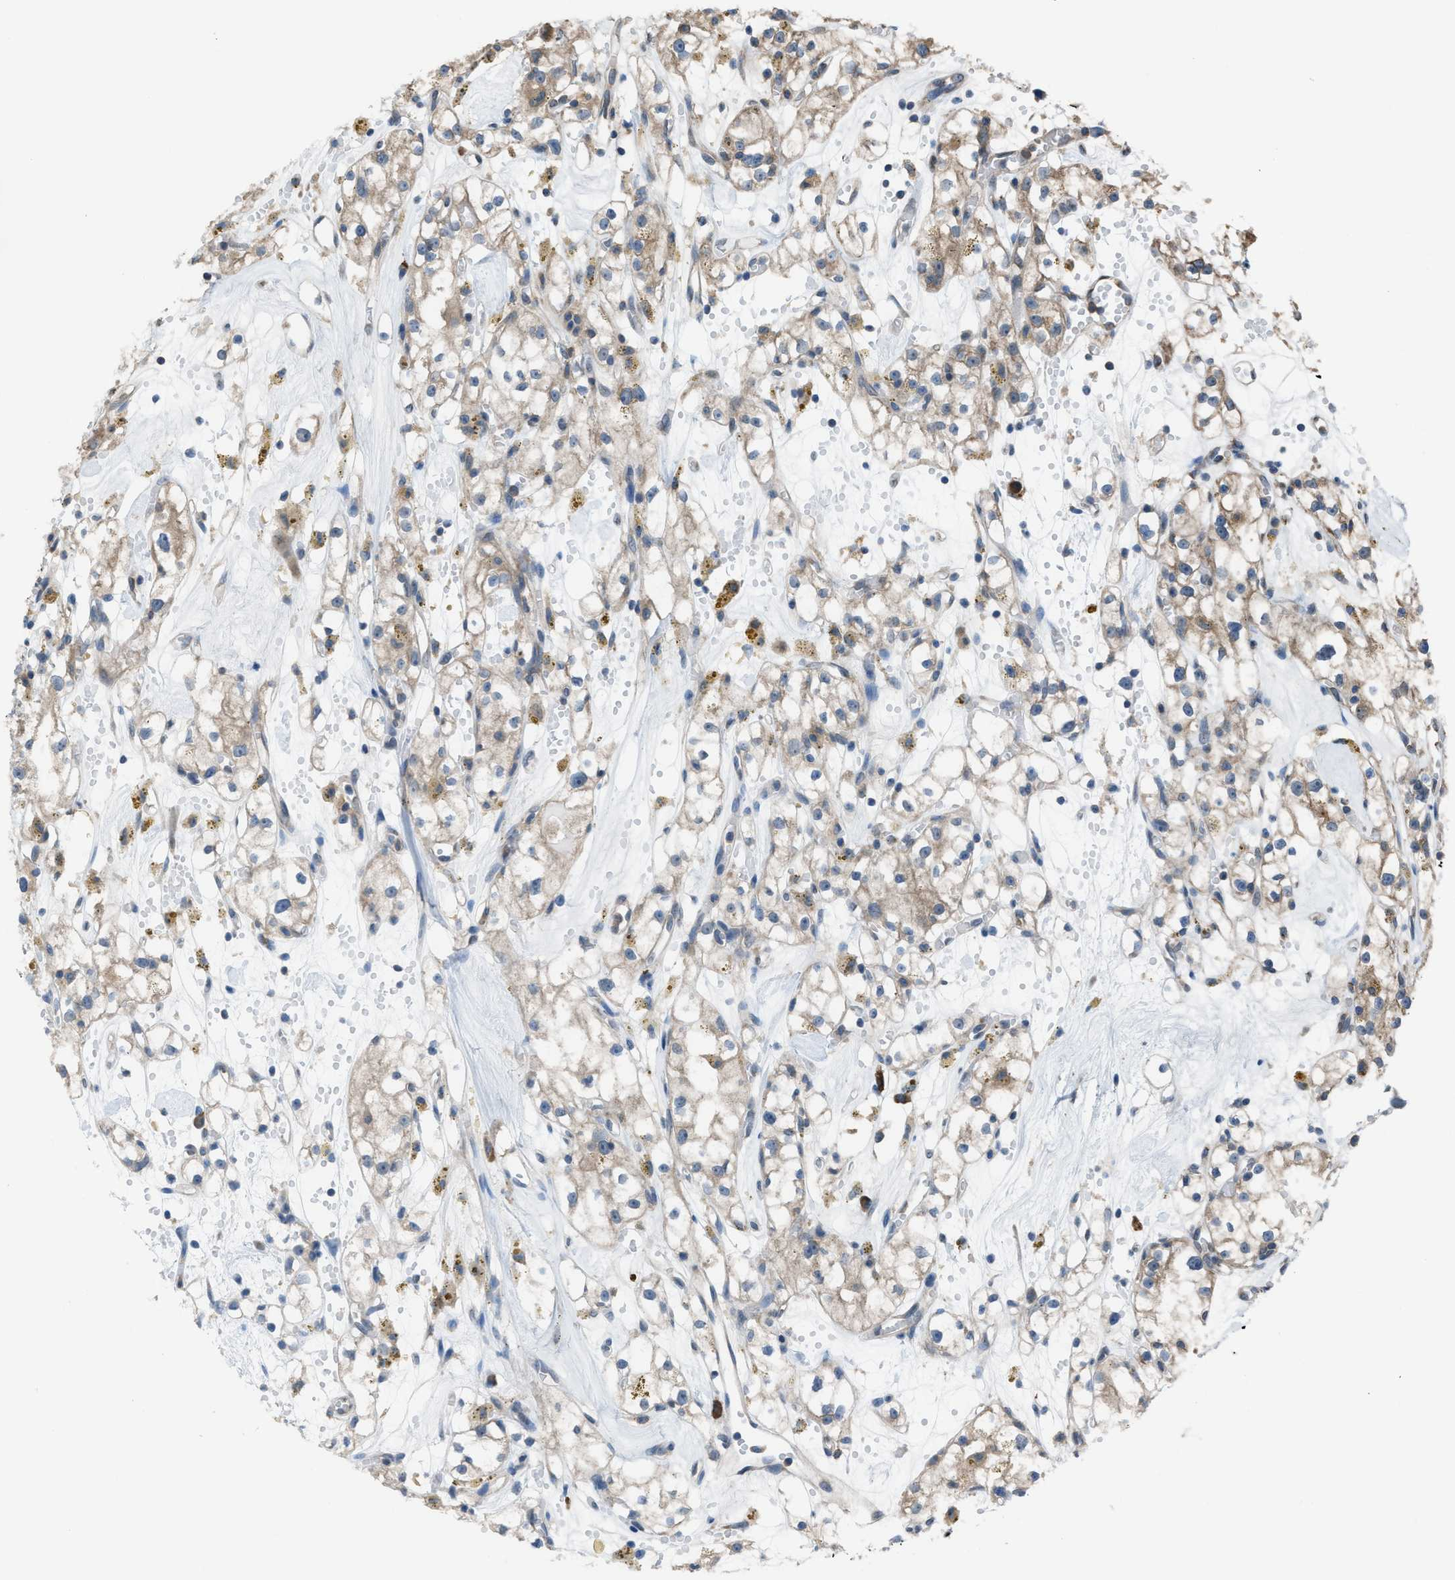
{"staining": {"intensity": "weak", "quantity": ">75%", "location": "cytoplasmic/membranous"}, "tissue": "renal cancer", "cell_type": "Tumor cells", "image_type": "cancer", "snomed": [{"axis": "morphology", "description": "Adenocarcinoma, NOS"}, {"axis": "topography", "description": "Kidney"}], "caption": "Immunohistochemical staining of human renal cancer (adenocarcinoma) demonstrates weak cytoplasmic/membranous protein positivity in approximately >75% of tumor cells.", "gene": "PLAA", "patient": {"sex": "male", "age": 56}}